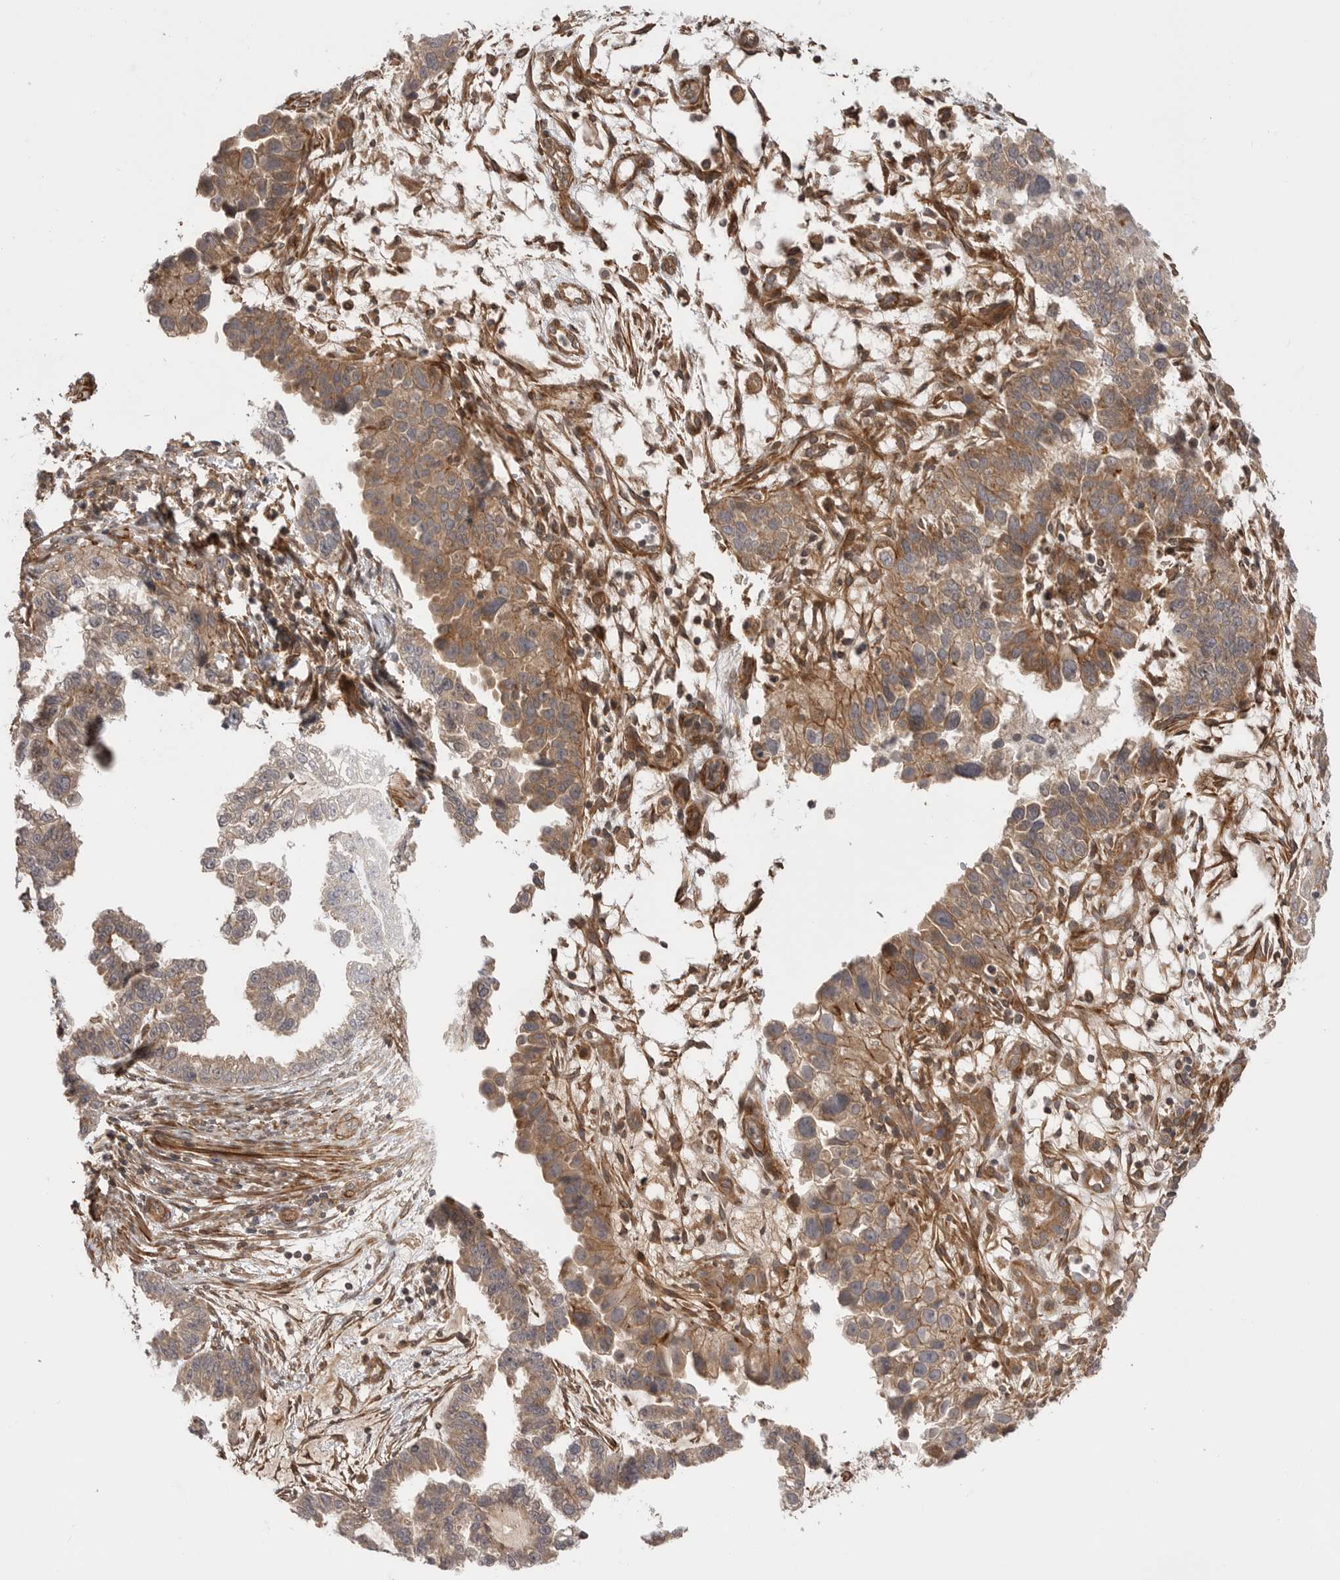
{"staining": {"intensity": "weak", "quantity": "25%-75%", "location": "cytoplasmic/membranous"}, "tissue": "endometrial cancer", "cell_type": "Tumor cells", "image_type": "cancer", "snomed": [{"axis": "morphology", "description": "Adenocarcinoma, NOS"}, {"axis": "topography", "description": "Endometrium"}], "caption": "An image of endometrial cancer stained for a protein shows weak cytoplasmic/membranous brown staining in tumor cells. (DAB = brown stain, brightfield microscopy at high magnification).", "gene": "TRIM56", "patient": {"sex": "female", "age": 85}}